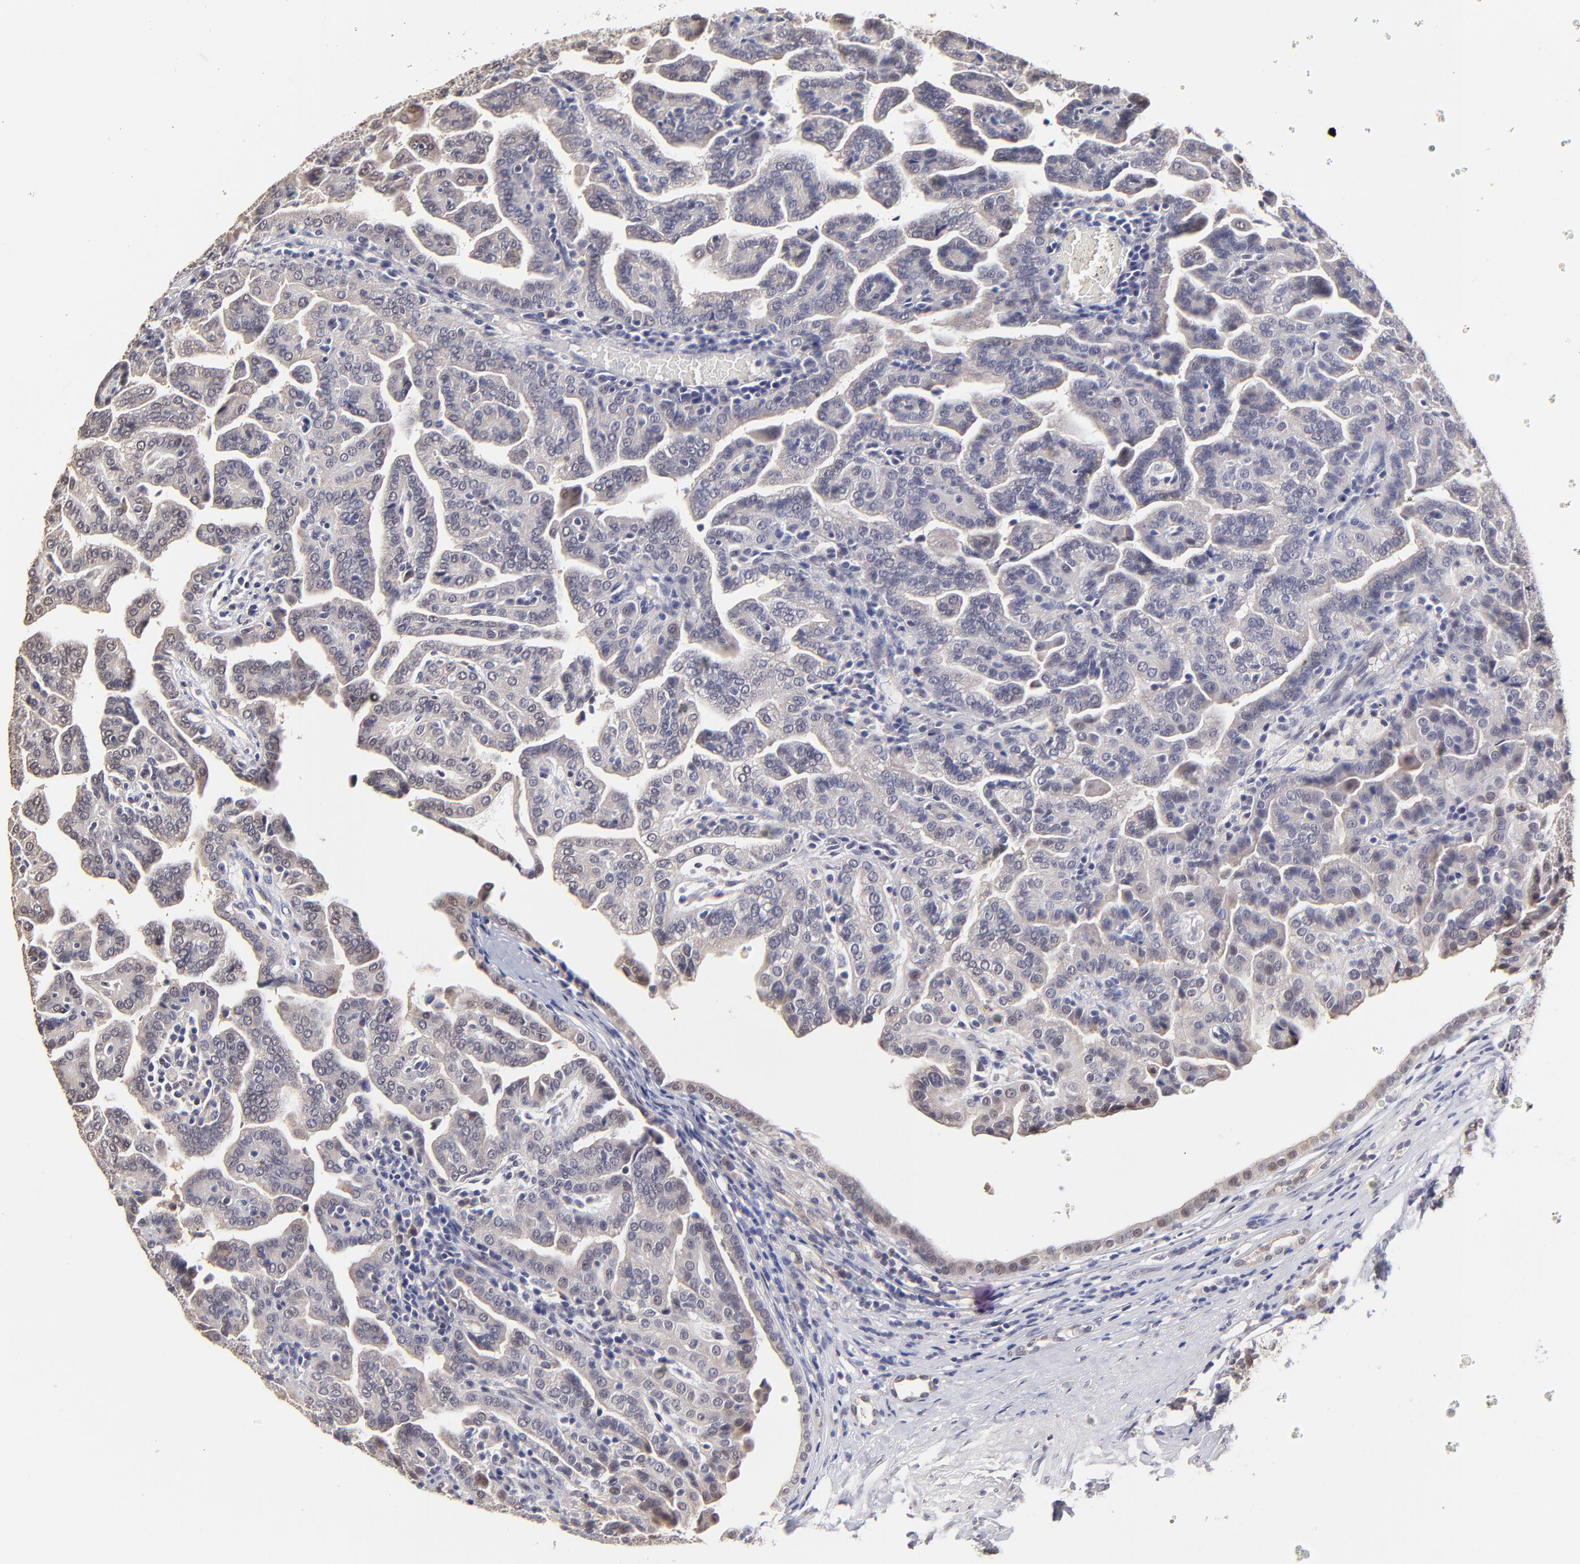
{"staining": {"intensity": "weak", "quantity": "25%-75%", "location": "cytoplasmic/membranous"}, "tissue": "renal cancer", "cell_type": "Tumor cells", "image_type": "cancer", "snomed": [{"axis": "morphology", "description": "Adenocarcinoma, NOS"}, {"axis": "topography", "description": "Kidney"}], "caption": "A histopathology image of human renal cancer (adenocarcinoma) stained for a protein reveals weak cytoplasmic/membranous brown staining in tumor cells.", "gene": "ZNF10", "patient": {"sex": "male", "age": 61}}